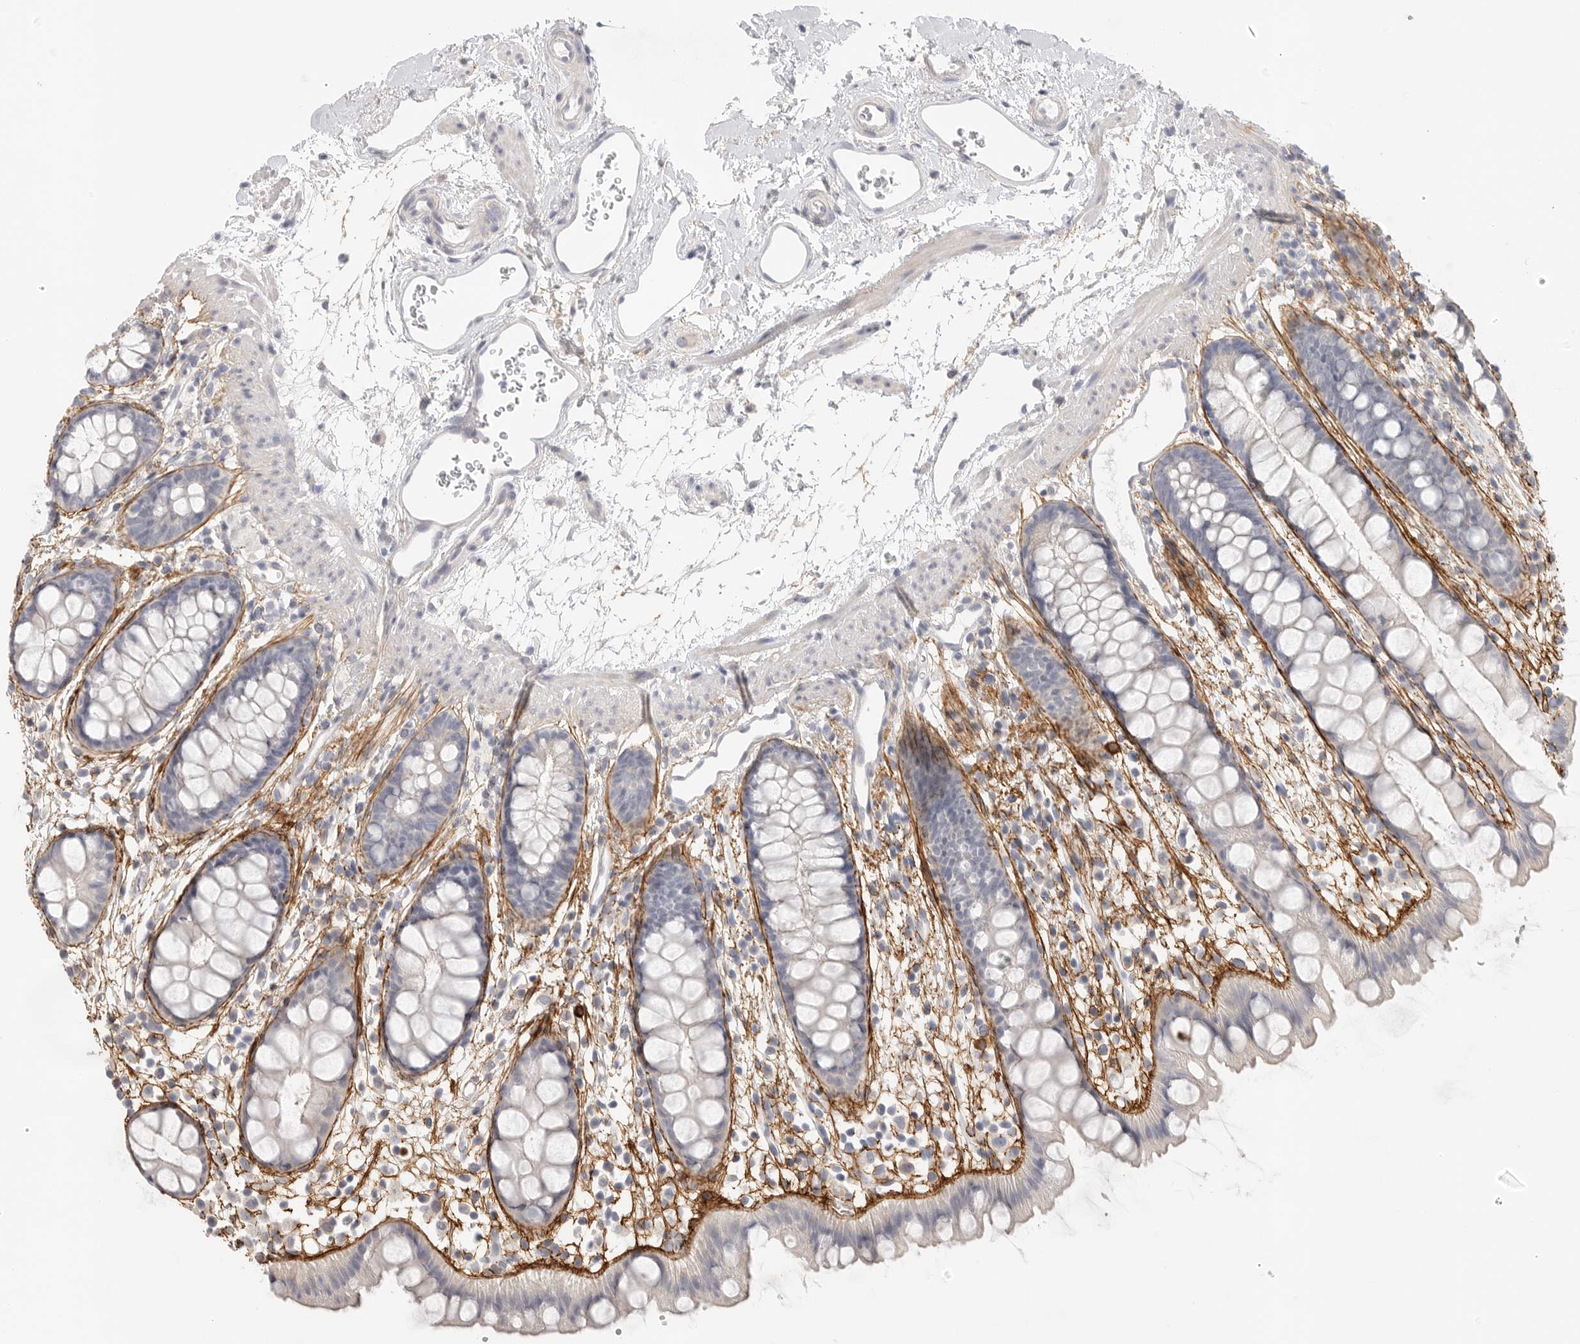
{"staining": {"intensity": "negative", "quantity": "none", "location": "none"}, "tissue": "rectum", "cell_type": "Glandular cells", "image_type": "normal", "snomed": [{"axis": "morphology", "description": "Normal tissue, NOS"}, {"axis": "topography", "description": "Rectum"}], "caption": "Glandular cells show no significant protein expression in unremarkable rectum. The staining is performed using DAB (3,3'-diaminobenzidine) brown chromogen with nuclei counter-stained in using hematoxylin.", "gene": "FBN2", "patient": {"sex": "female", "age": 65}}